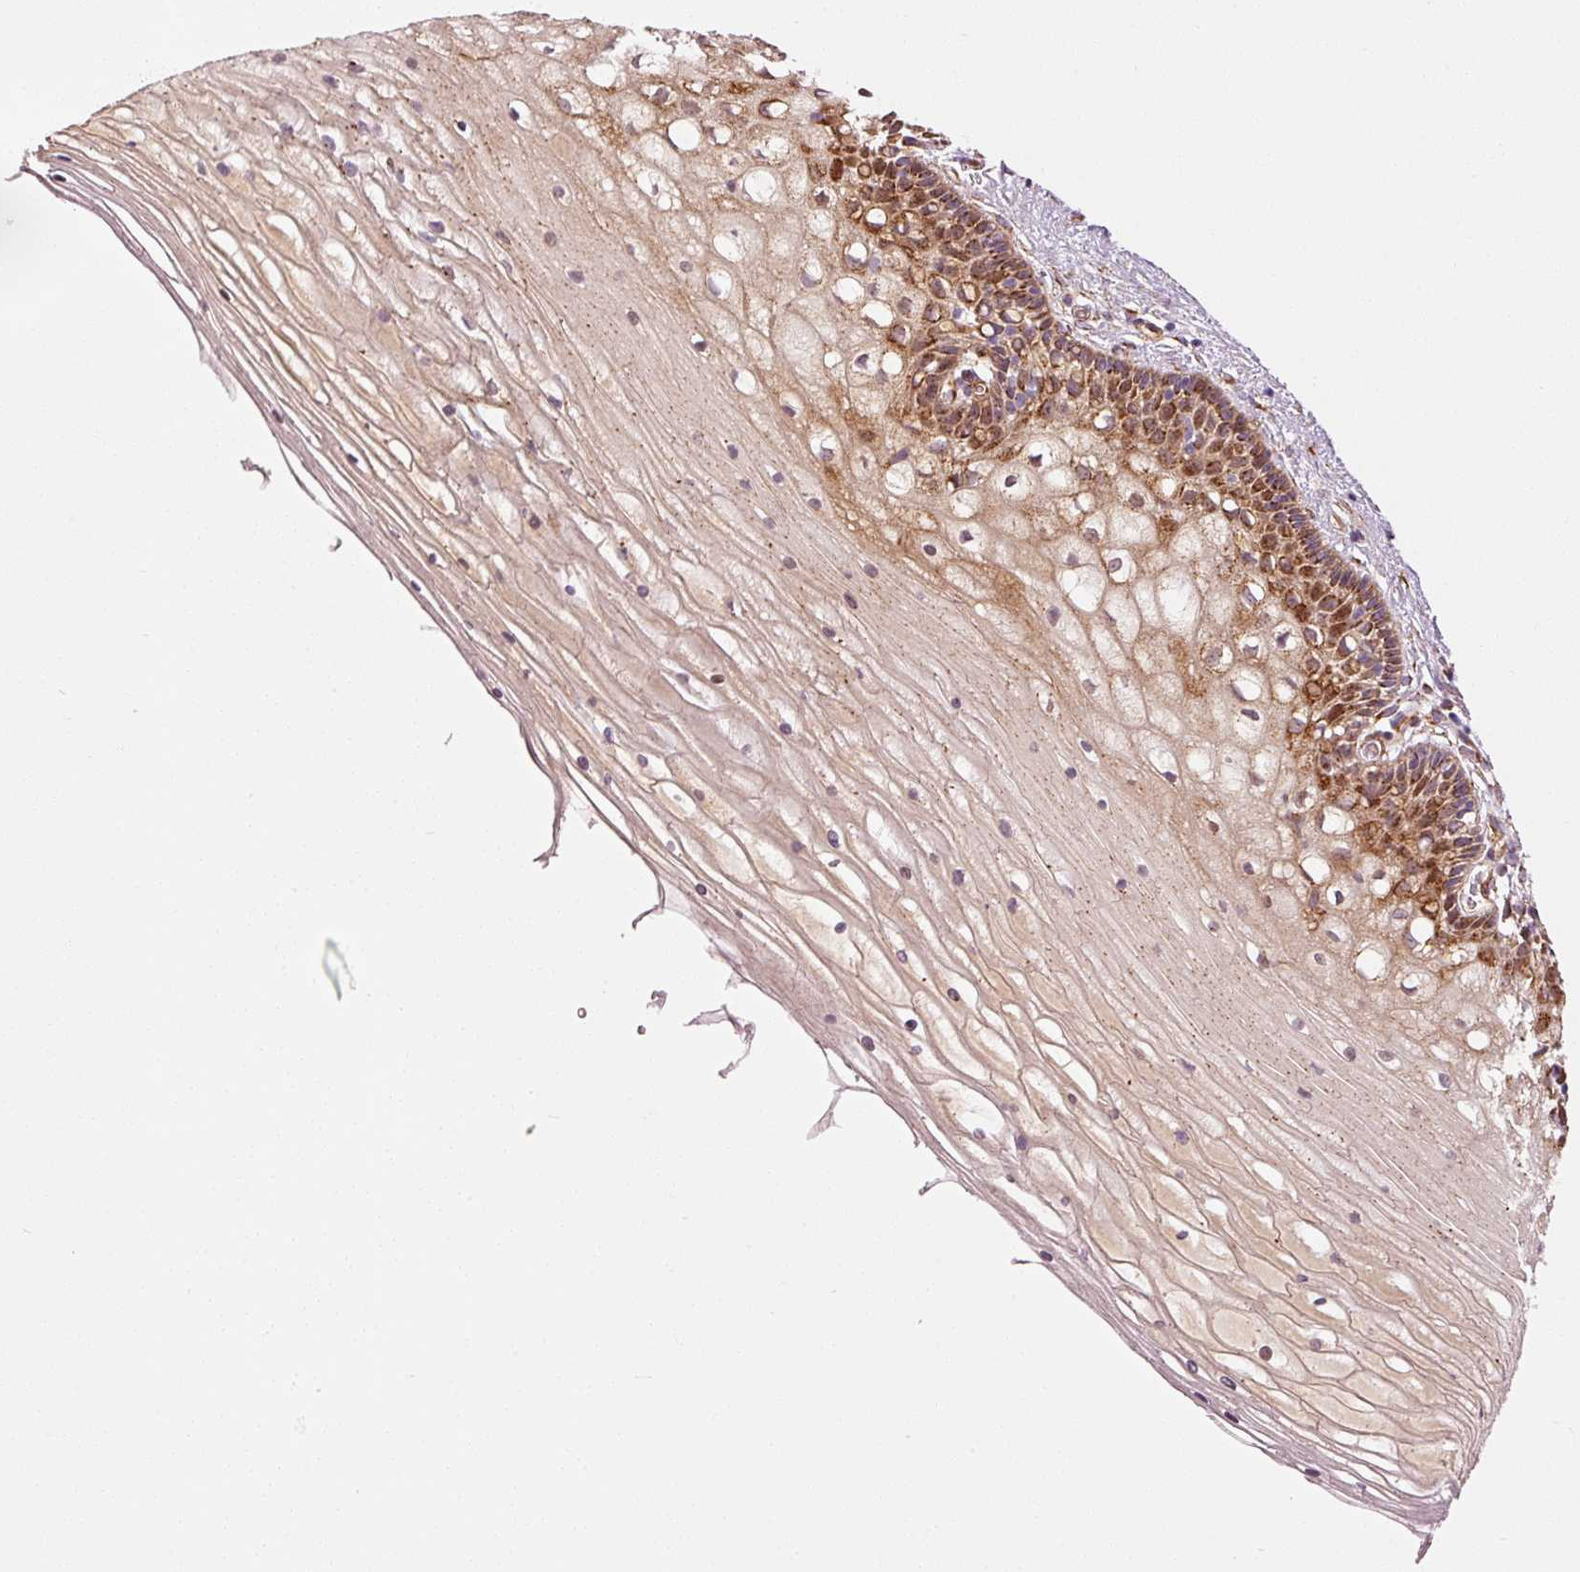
{"staining": {"intensity": "moderate", "quantity": ">75%", "location": "cytoplasmic/membranous"}, "tissue": "cervix", "cell_type": "Glandular cells", "image_type": "normal", "snomed": [{"axis": "morphology", "description": "Normal tissue, NOS"}, {"axis": "topography", "description": "Cervix"}], "caption": "Normal cervix demonstrates moderate cytoplasmic/membranous positivity in about >75% of glandular cells, visualized by immunohistochemistry.", "gene": "LIMK2", "patient": {"sex": "female", "age": 36}}